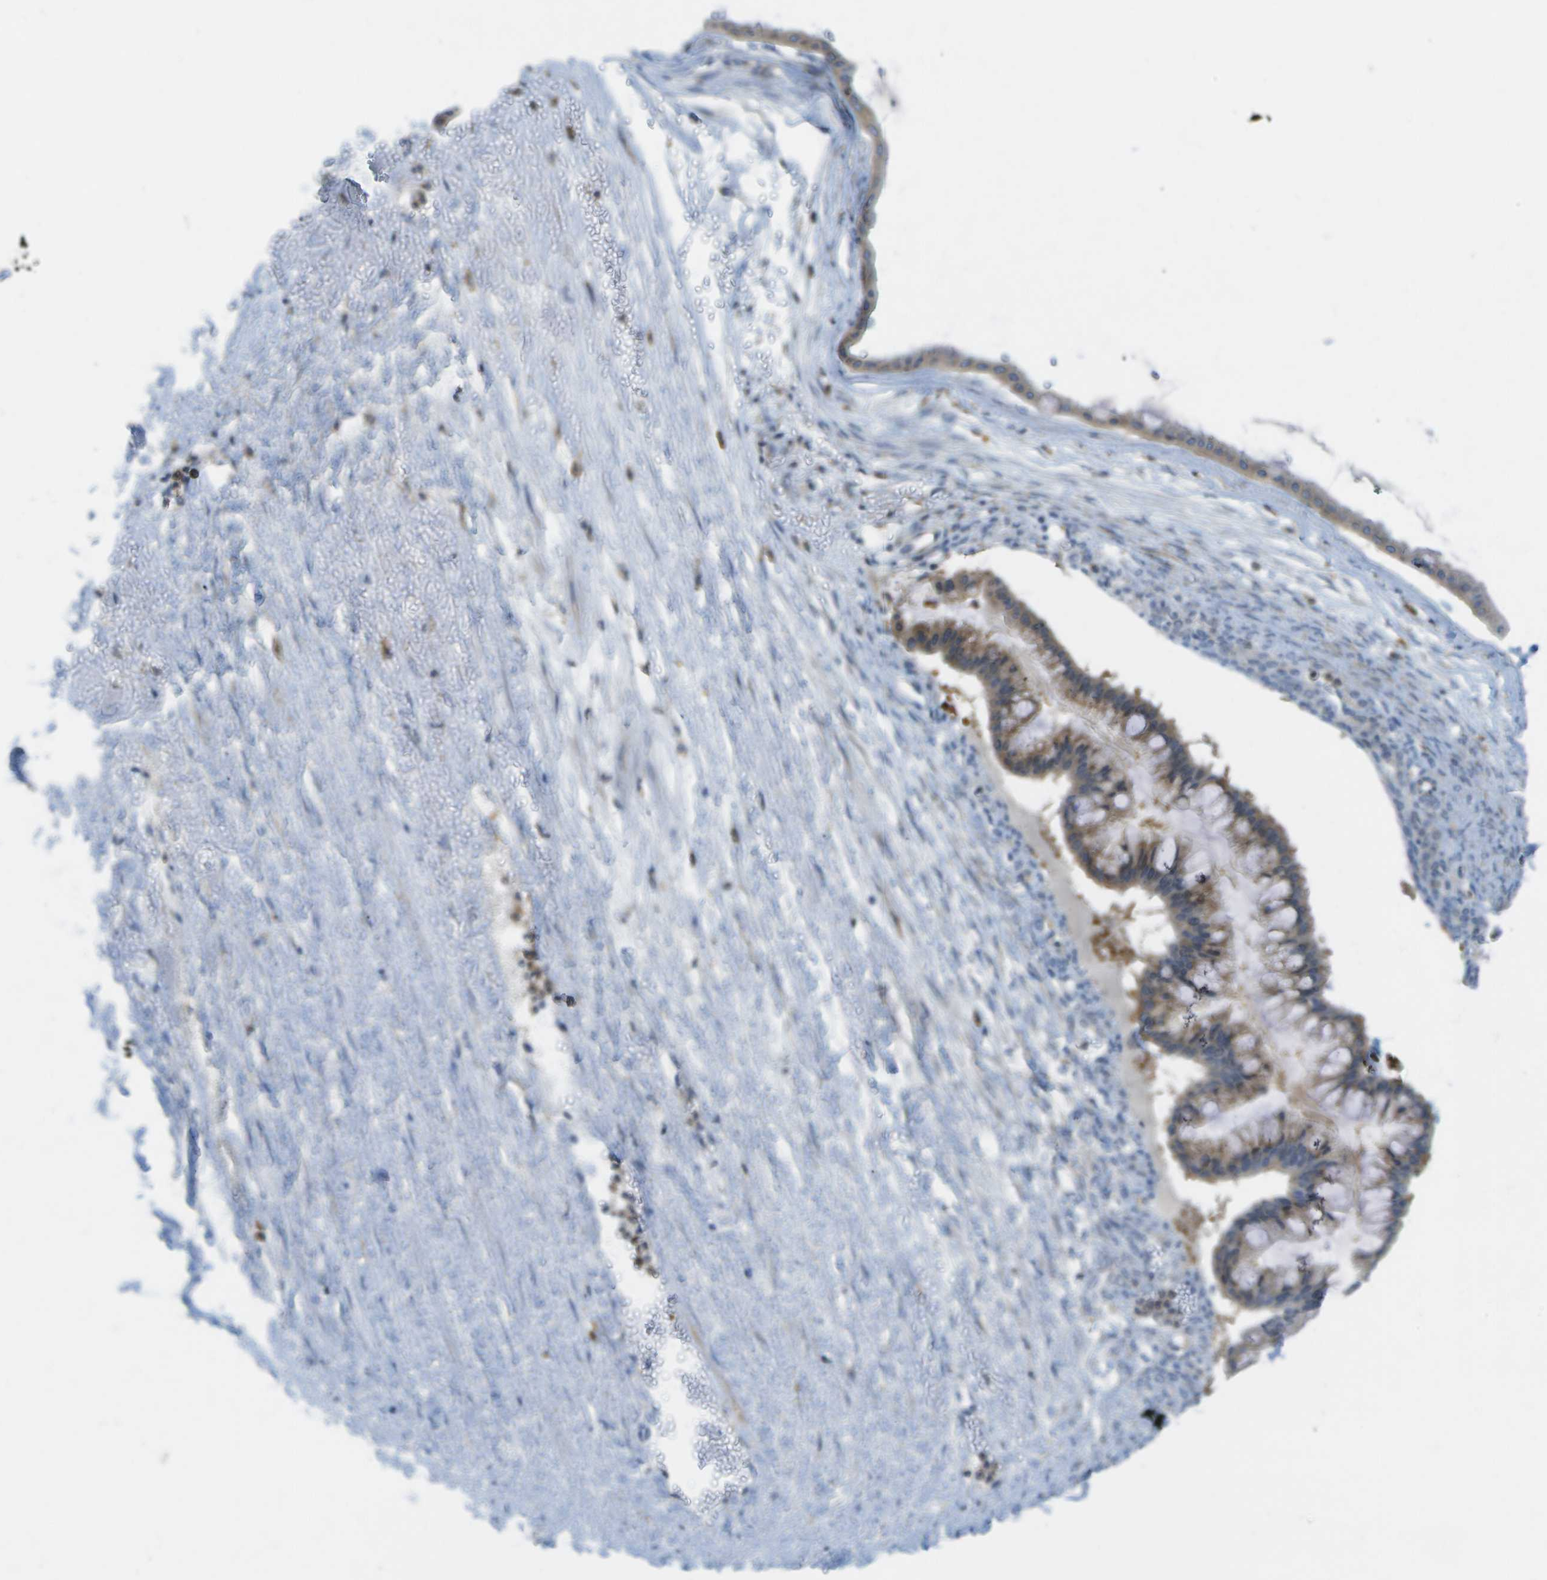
{"staining": {"intensity": "weak", "quantity": ">75%", "location": "cytoplasmic/membranous"}, "tissue": "ovarian cancer", "cell_type": "Tumor cells", "image_type": "cancer", "snomed": [{"axis": "morphology", "description": "Cystadenocarcinoma, mucinous, NOS"}, {"axis": "topography", "description": "Ovary"}], "caption": "A brown stain shows weak cytoplasmic/membranous expression of a protein in mucinous cystadenocarcinoma (ovarian) tumor cells. The staining was performed using DAB (3,3'-diaminobenzidine), with brown indicating positive protein expression. Nuclei are stained blue with hematoxylin.", "gene": "WNK2", "patient": {"sex": "female", "age": 73}}